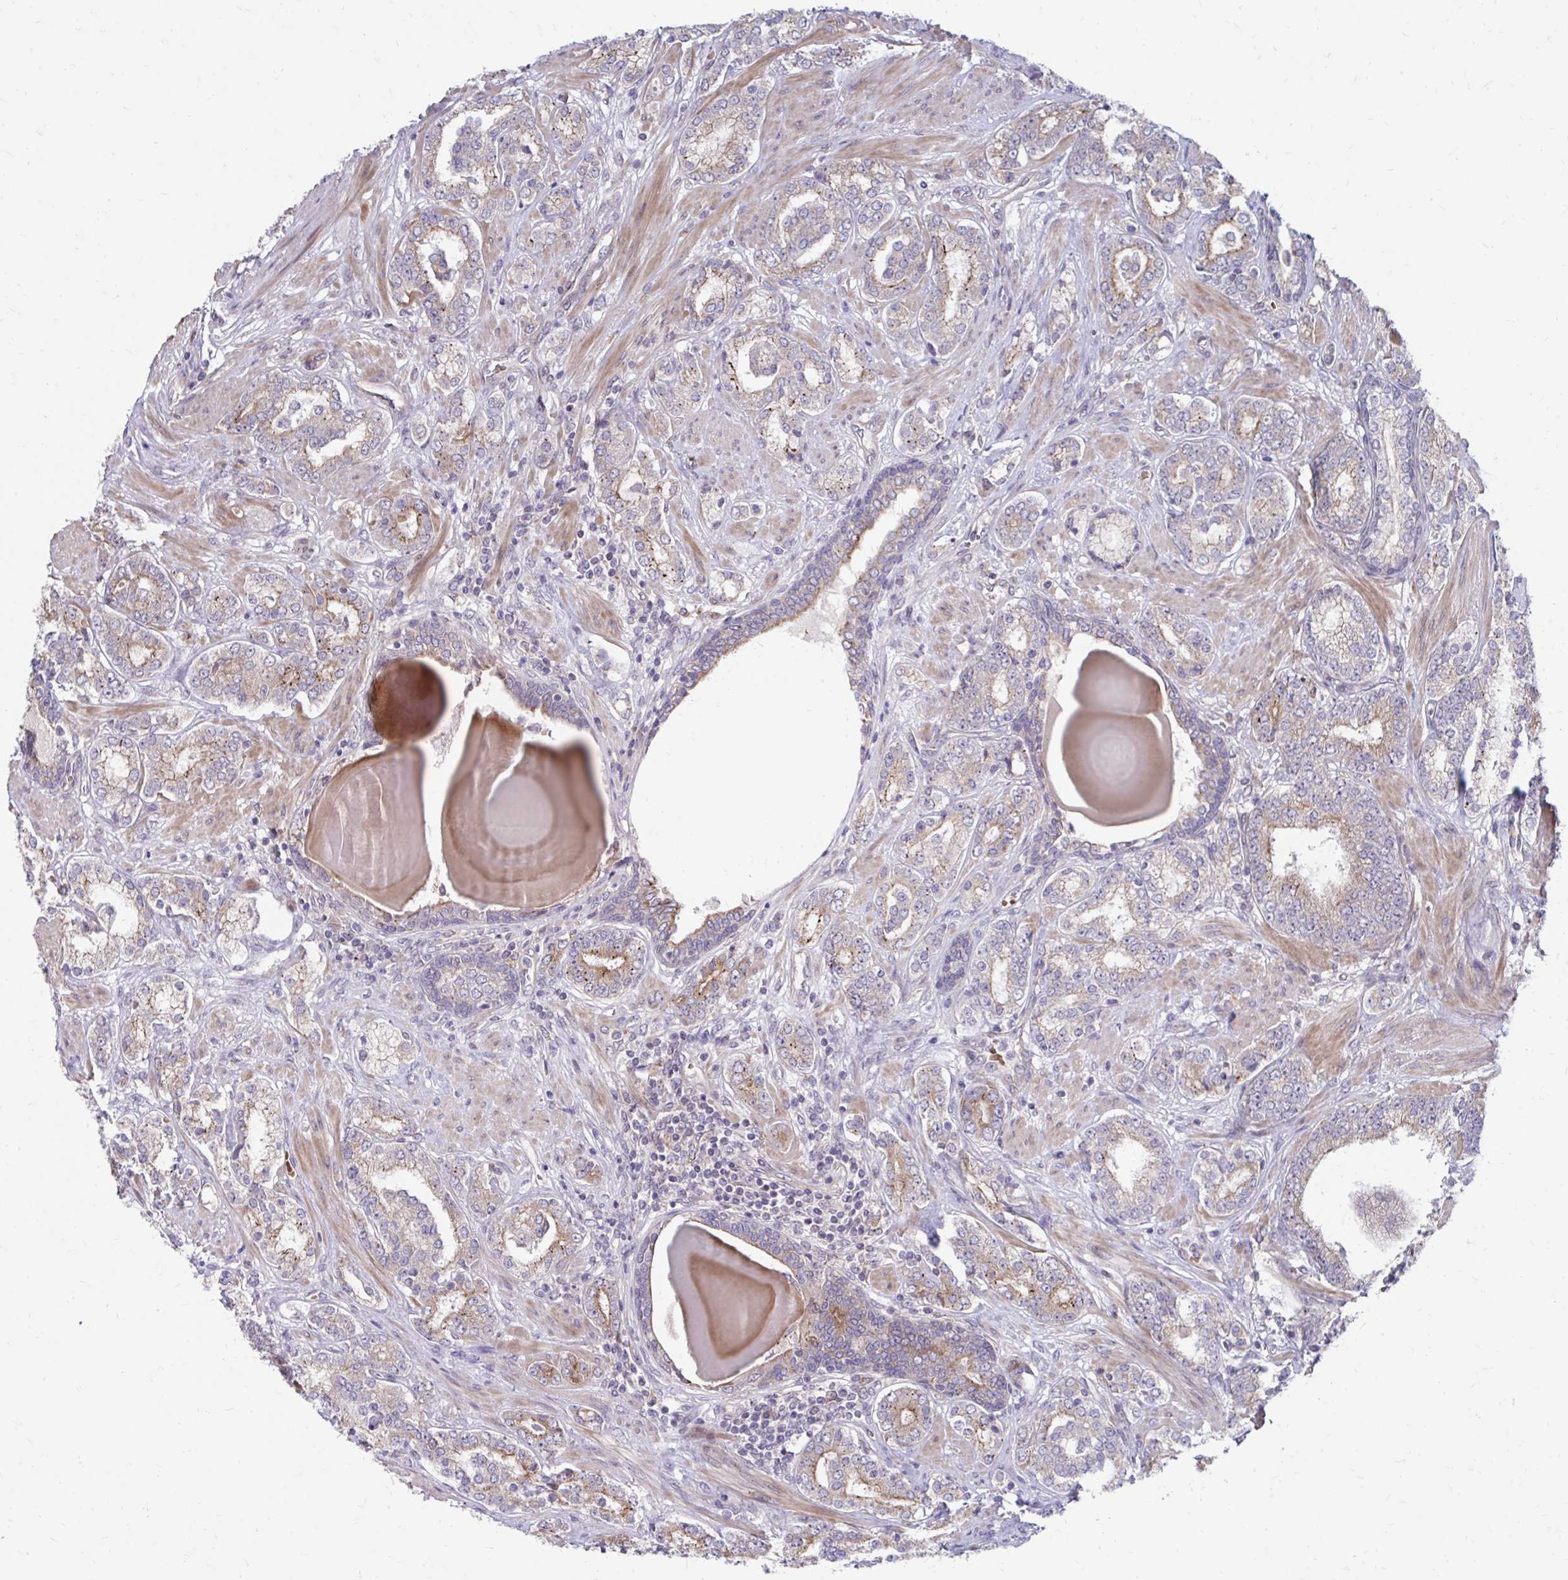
{"staining": {"intensity": "weak", "quantity": "25%-75%", "location": "cytoplasmic/membranous"}, "tissue": "prostate cancer", "cell_type": "Tumor cells", "image_type": "cancer", "snomed": [{"axis": "morphology", "description": "Adenocarcinoma, High grade"}, {"axis": "topography", "description": "Prostate"}], "caption": "Protein expression analysis of prostate cancer shows weak cytoplasmic/membranous staining in about 25%-75% of tumor cells. (DAB = brown stain, brightfield microscopy at high magnification).", "gene": "ITPR2", "patient": {"sex": "male", "age": 62}}